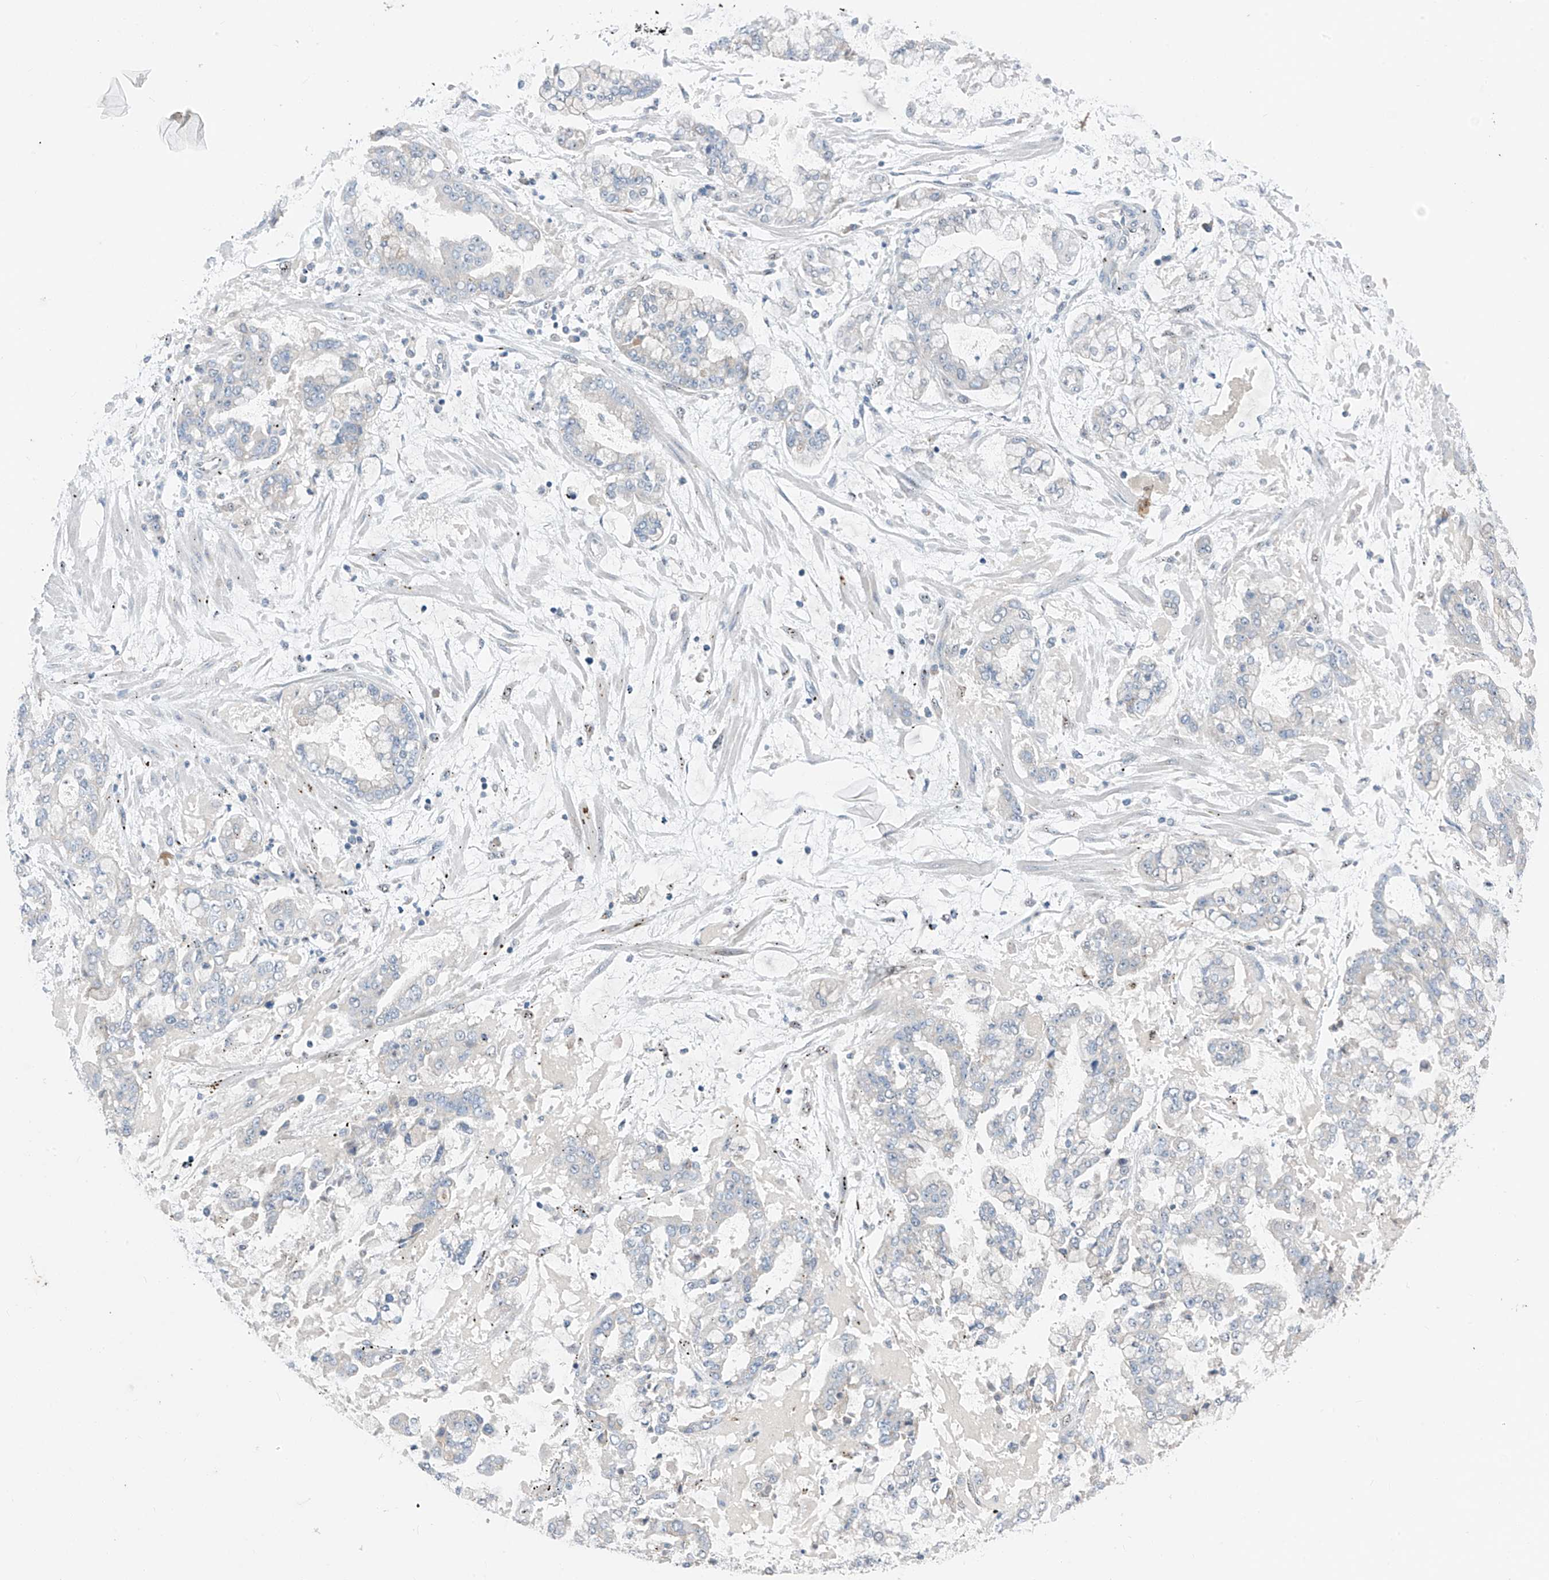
{"staining": {"intensity": "negative", "quantity": "none", "location": "none"}, "tissue": "stomach cancer", "cell_type": "Tumor cells", "image_type": "cancer", "snomed": [{"axis": "morphology", "description": "Normal tissue, NOS"}, {"axis": "morphology", "description": "Adenocarcinoma, NOS"}, {"axis": "topography", "description": "Stomach, upper"}, {"axis": "topography", "description": "Stomach"}], "caption": "A high-resolution micrograph shows IHC staining of stomach cancer (adenocarcinoma), which displays no significant staining in tumor cells.", "gene": "RPL4", "patient": {"sex": "male", "age": 76}}